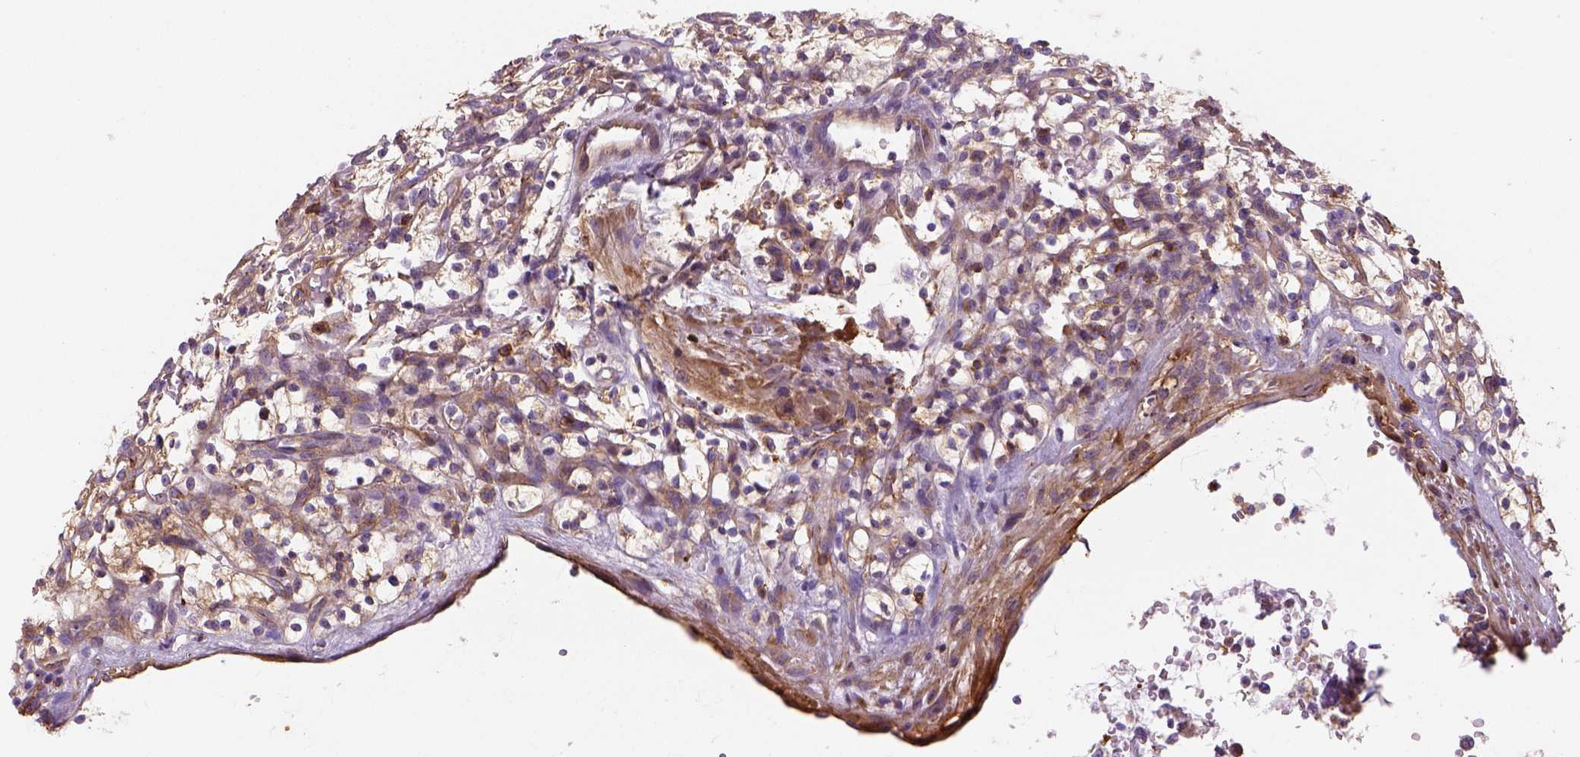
{"staining": {"intensity": "moderate", "quantity": ">75%", "location": "cytoplasmic/membranous"}, "tissue": "renal cancer", "cell_type": "Tumor cells", "image_type": "cancer", "snomed": [{"axis": "morphology", "description": "Adenocarcinoma, NOS"}, {"axis": "topography", "description": "Kidney"}], "caption": "Tumor cells show medium levels of moderate cytoplasmic/membranous staining in about >75% of cells in human adenocarcinoma (renal). The staining was performed using DAB (3,3'-diaminobenzidine), with brown indicating positive protein expression. Nuclei are stained blue with hematoxylin.", "gene": "GPRC5D", "patient": {"sex": "female", "age": 64}}